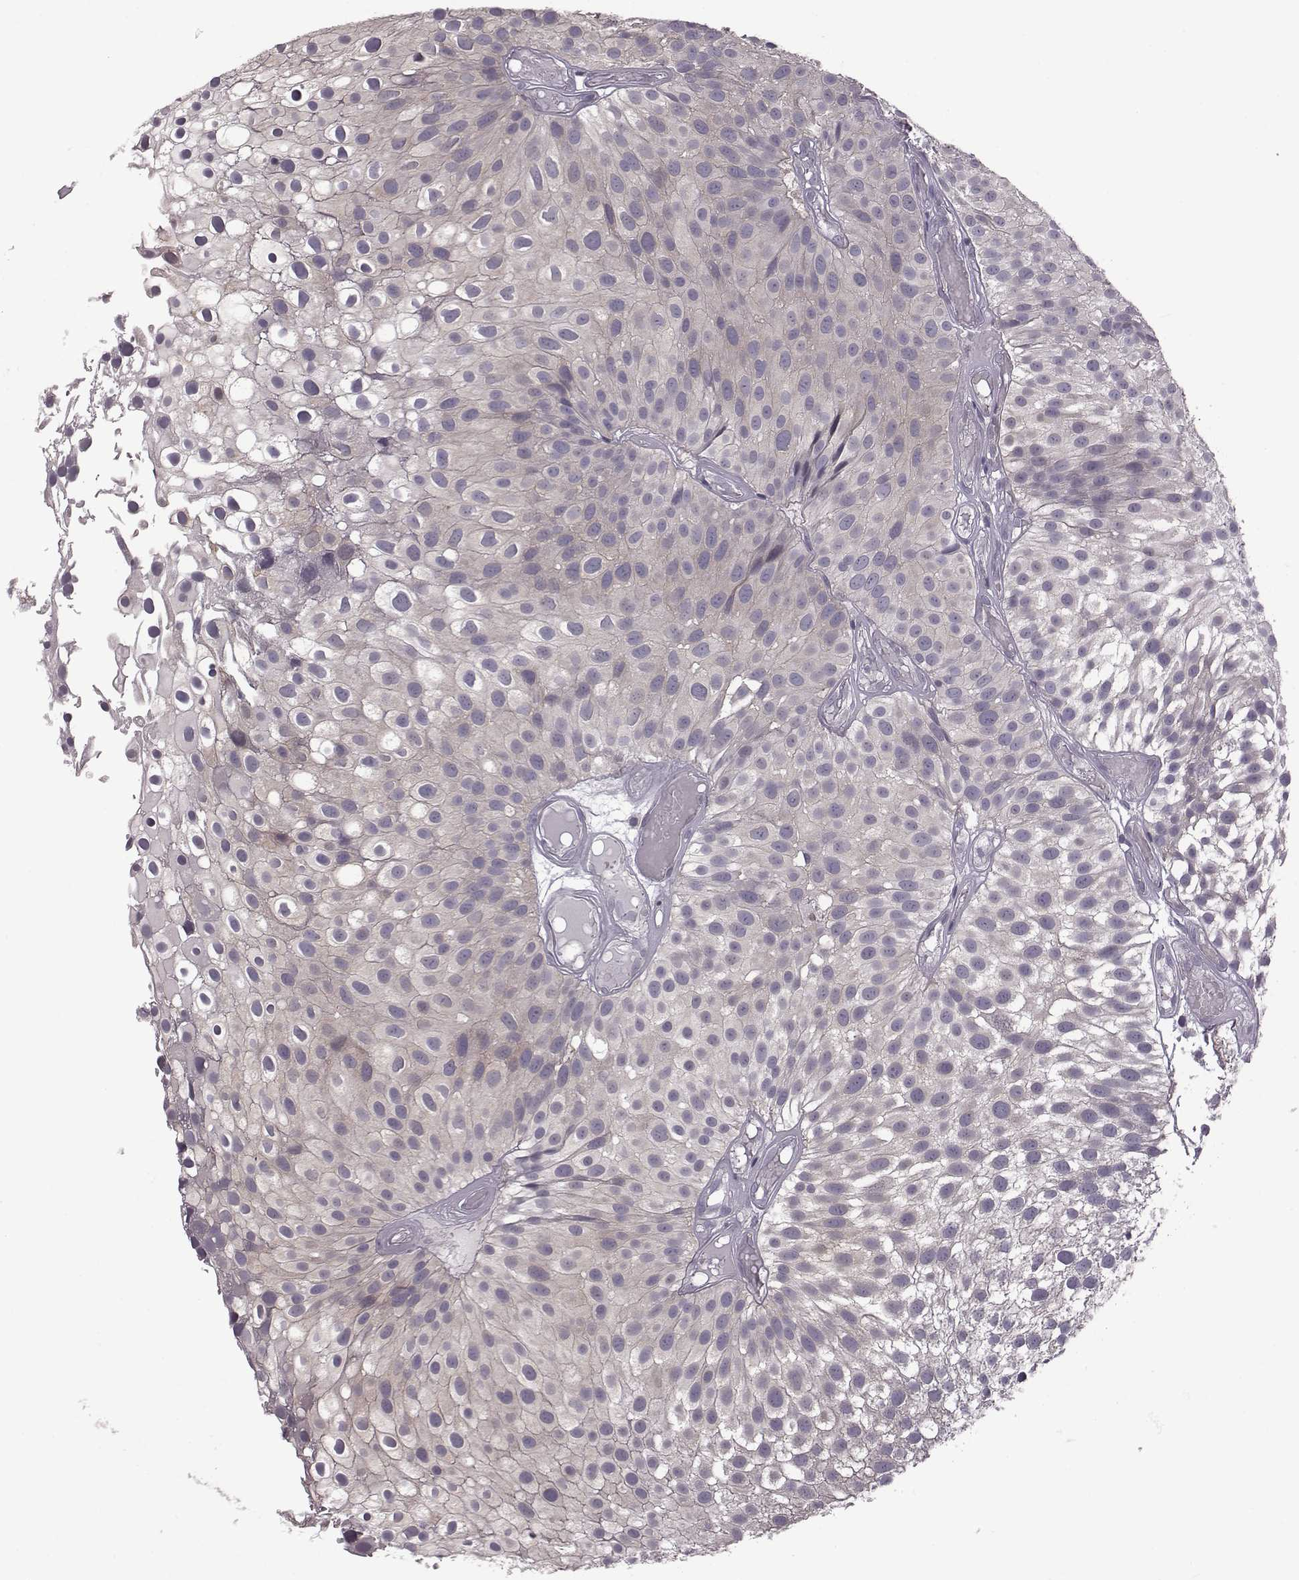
{"staining": {"intensity": "negative", "quantity": "none", "location": "none"}, "tissue": "urothelial cancer", "cell_type": "Tumor cells", "image_type": "cancer", "snomed": [{"axis": "morphology", "description": "Urothelial carcinoma, Low grade"}, {"axis": "topography", "description": "Urinary bladder"}], "caption": "IHC of human urothelial carcinoma (low-grade) exhibits no expression in tumor cells.", "gene": "BICDL1", "patient": {"sex": "male", "age": 79}}